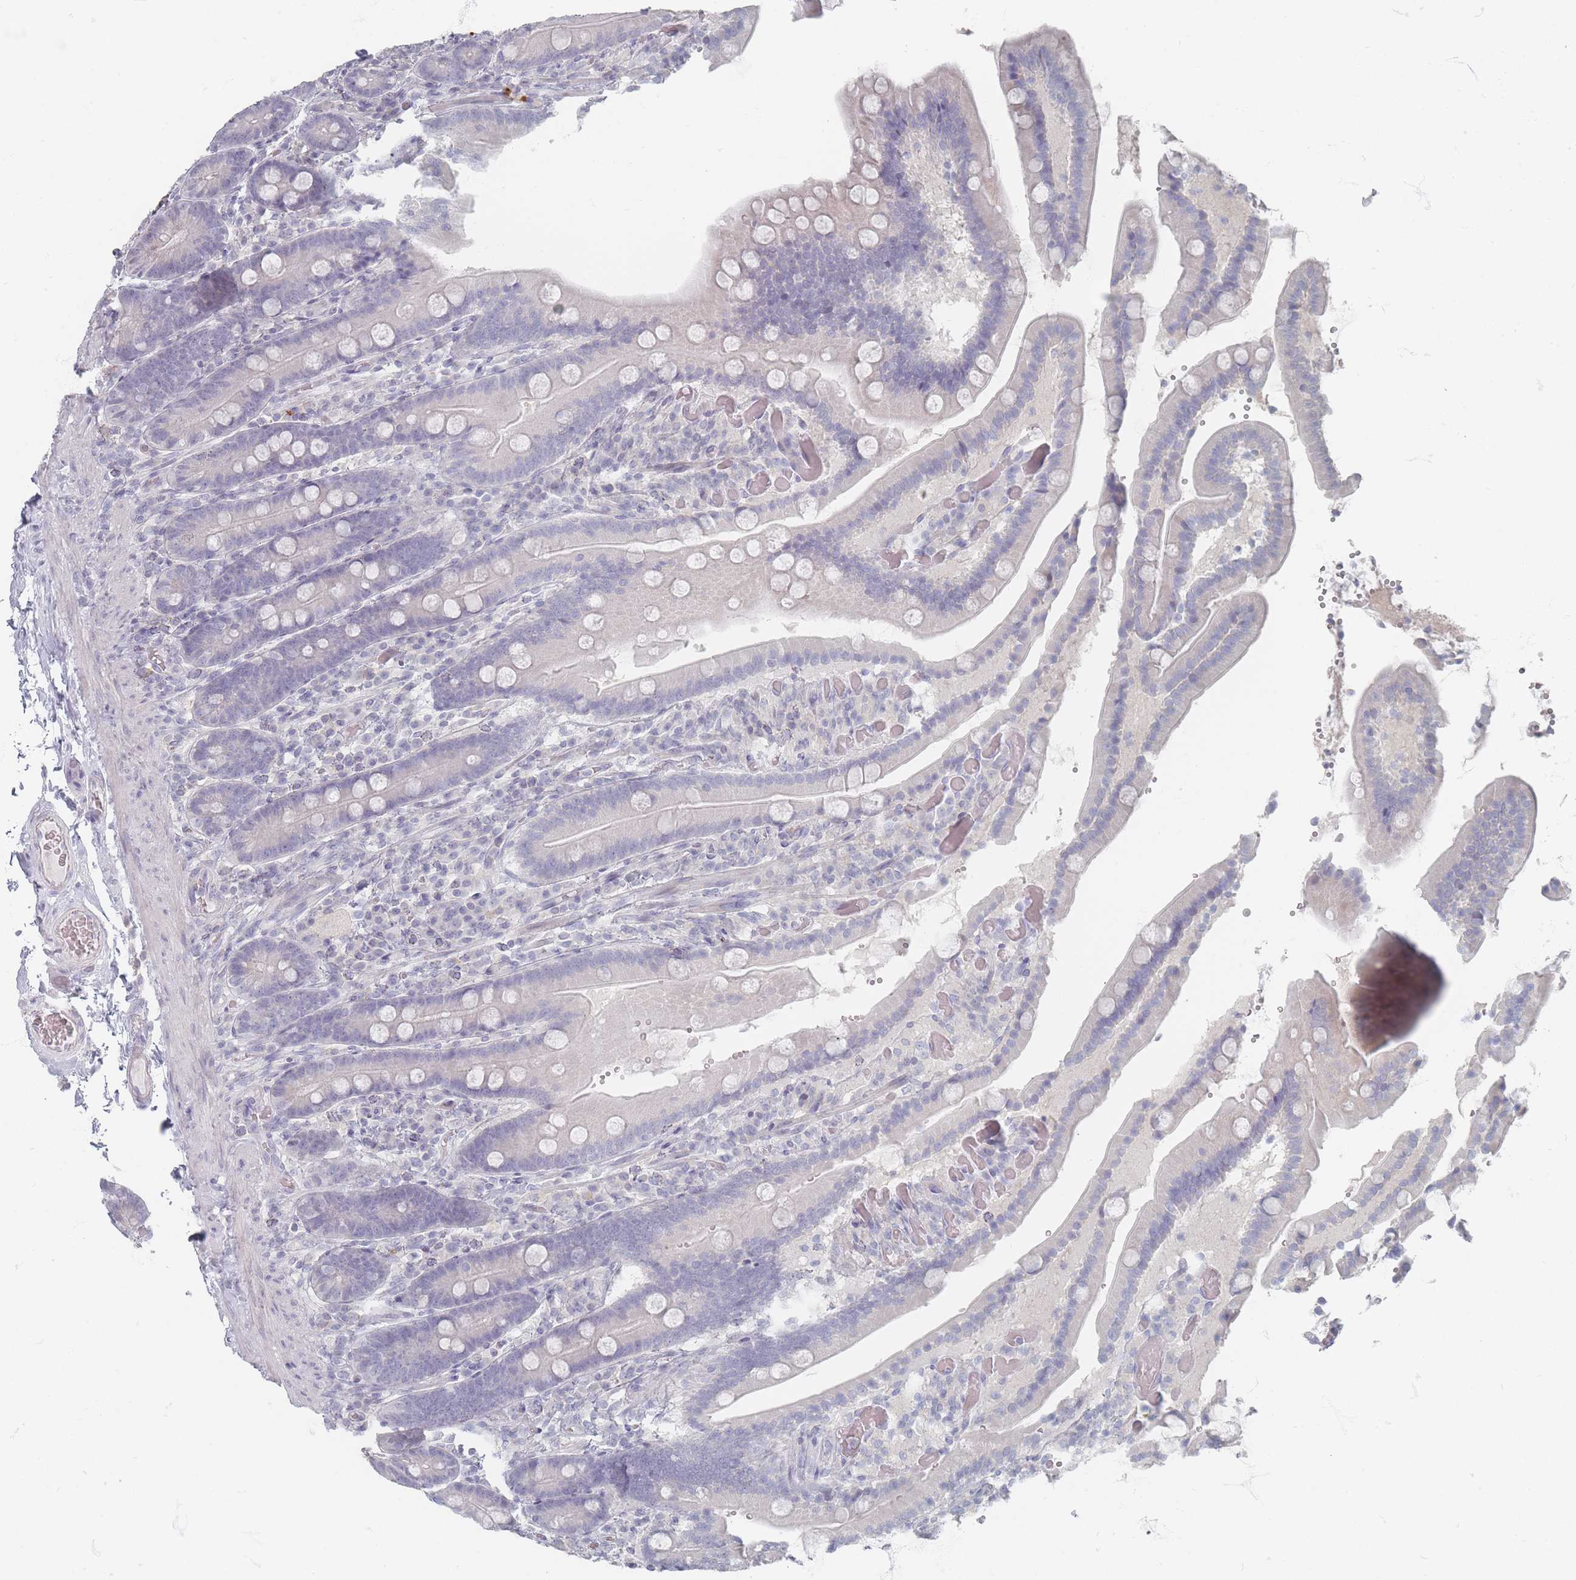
{"staining": {"intensity": "negative", "quantity": "none", "location": "none"}, "tissue": "duodenum", "cell_type": "Glandular cells", "image_type": "normal", "snomed": [{"axis": "morphology", "description": "Normal tissue, NOS"}, {"axis": "topography", "description": "Duodenum"}], "caption": "Immunohistochemistry (IHC) micrograph of normal human duodenum stained for a protein (brown), which shows no staining in glandular cells.", "gene": "CD37", "patient": {"sex": "female", "age": 62}}